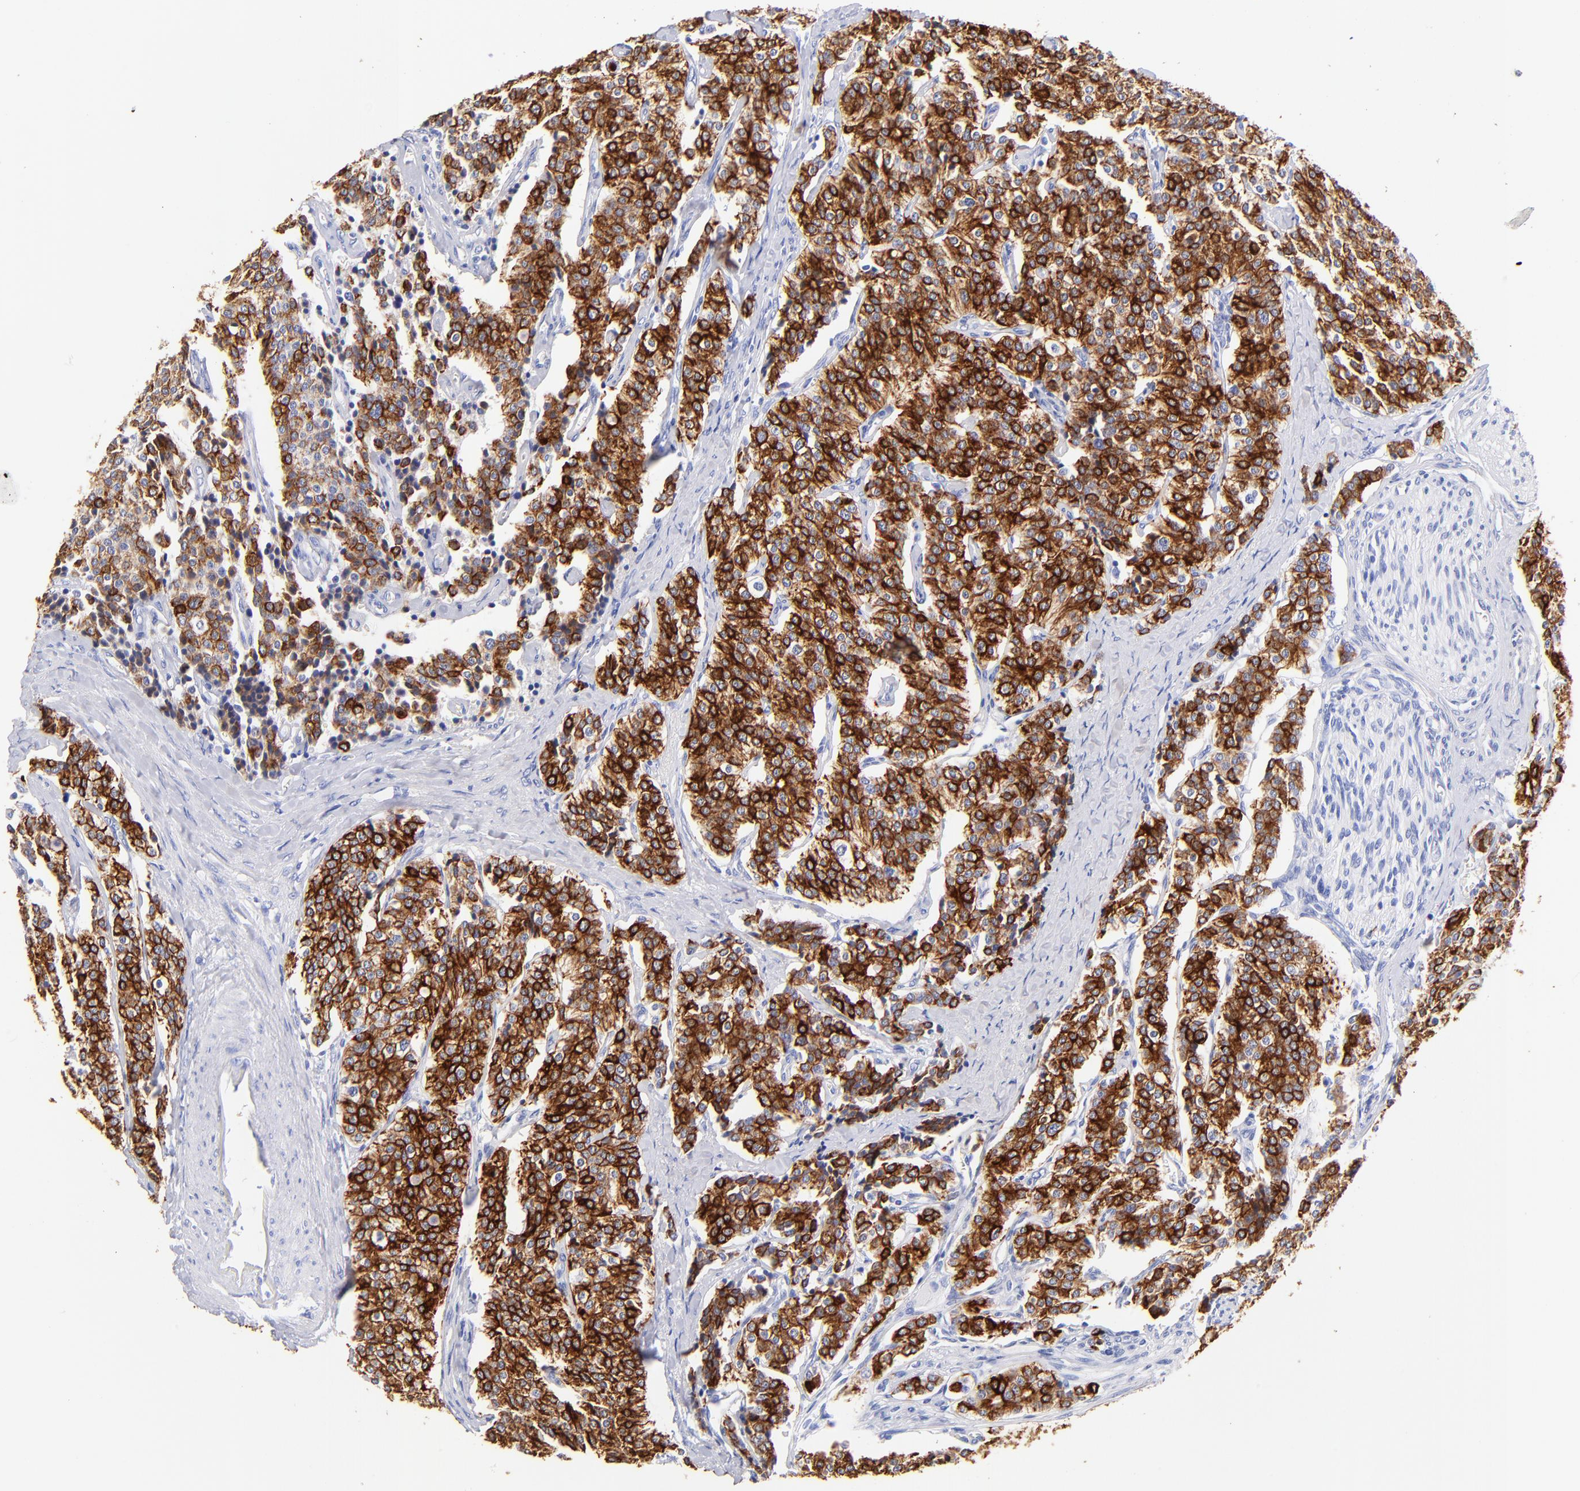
{"staining": {"intensity": "strong", "quantity": ">75%", "location": "cytoplasmic/membranous"}, "tissue": "carcinoid", "cell_type": "Tumor cells", "image_type": "cancer", "snomed": [{"axis": "morphology", "description": "Carcinoid, malignant, NOS"}, {"axis": "topography", "description": "Small intestine"}], "caption": "Immunohistochemistry photomicrograph of human carcinoid stained for a protein (brown), which exhibits high levels of strong cytoplasmic/membranous staining in approximately >75% of tumor cells.", "gene": "KRT19", "patient": {"sex": "male", "age": 63}}